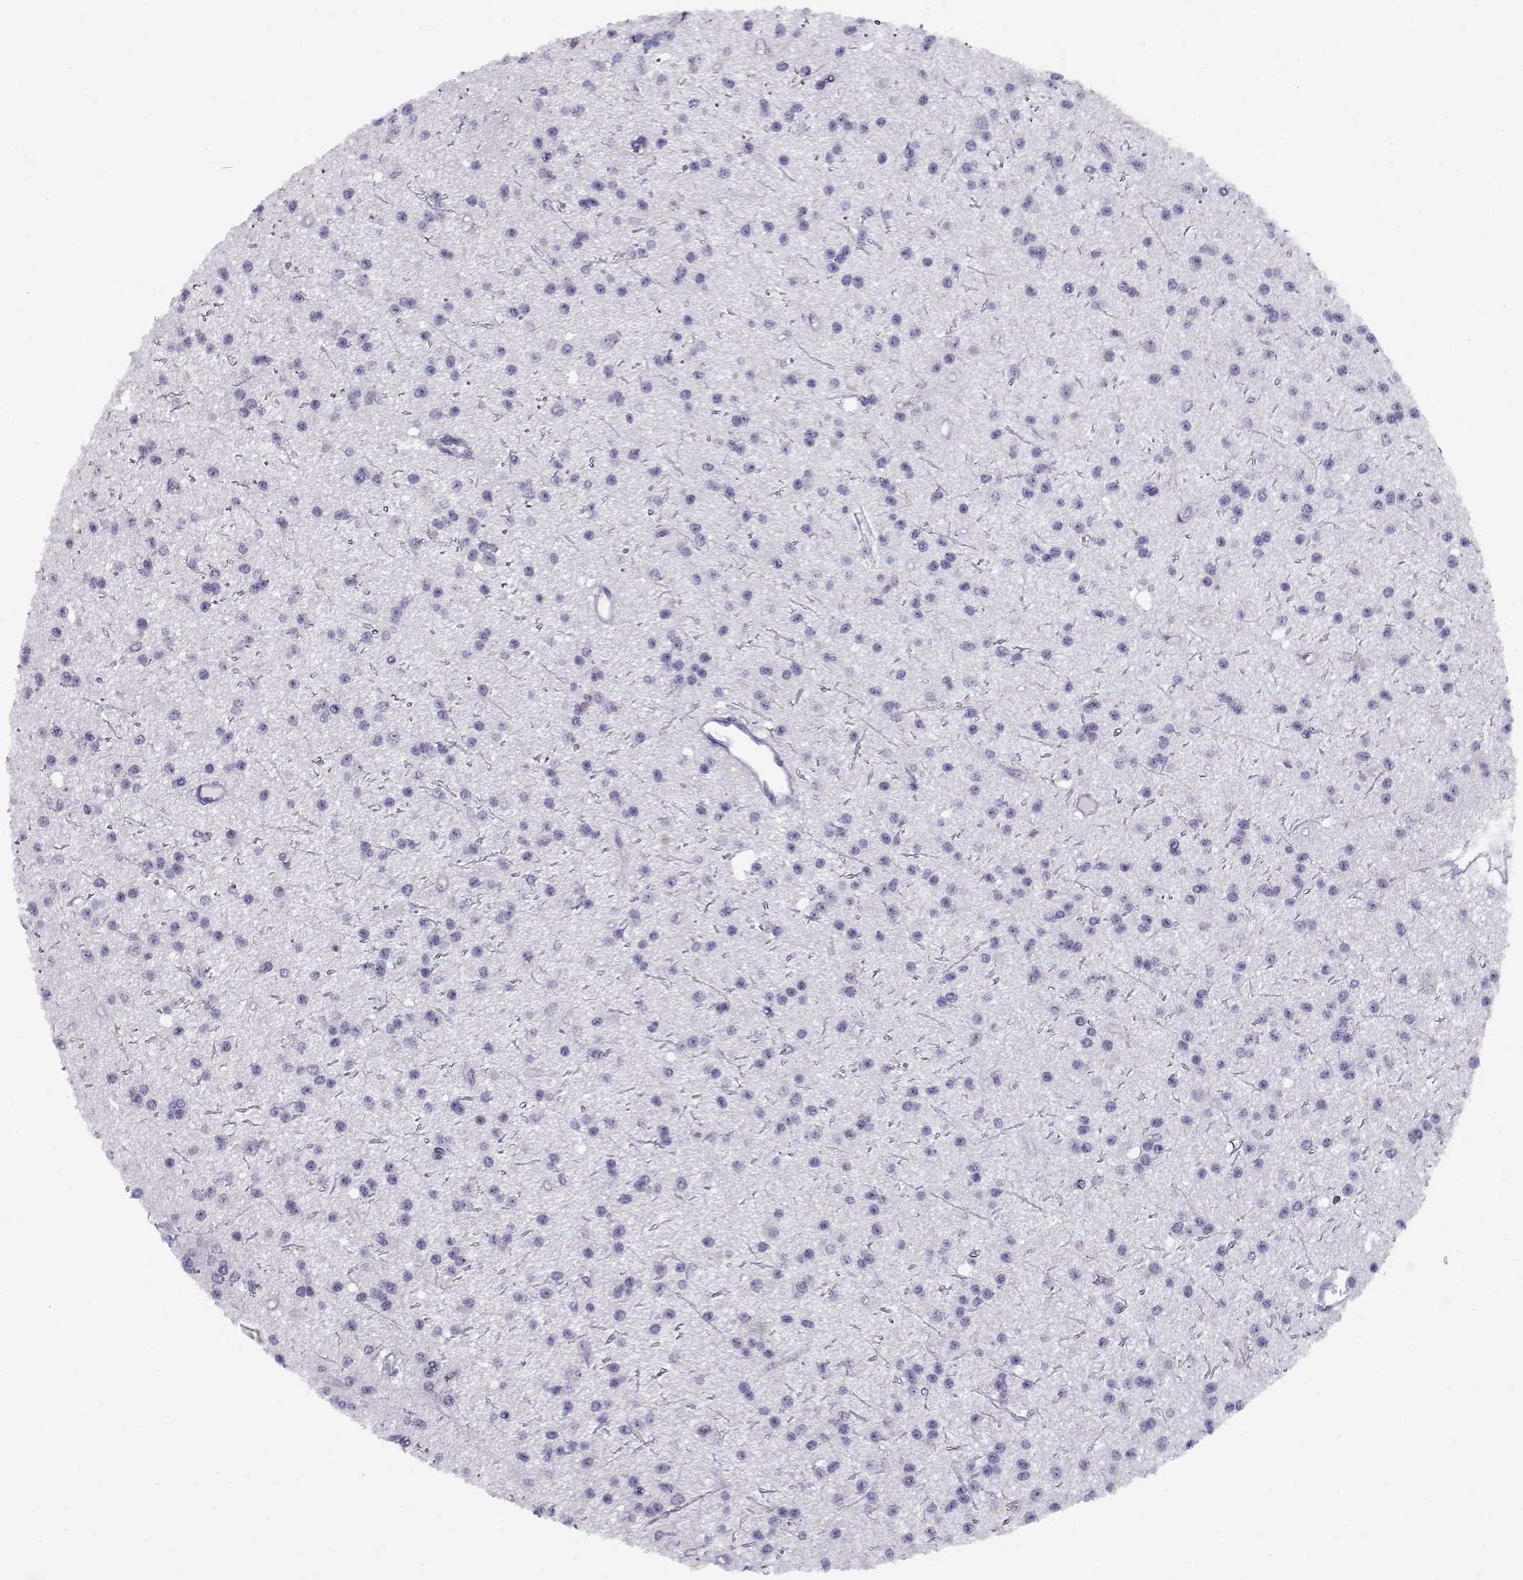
{"staining": {"intensity": "negative", "quantity": "none", "location": "none"}, "tissue": "glioma", "cell_type": "Tumor cells", "image_type": "cancer", "snomed": [{"axis": "morphology", "description": "Glioma, malignant, Low grade"}, {"axis": "topography", "description": "Brain"}], "caption": "Immunohistochemistry (IHC) of malignant glioma (low-grade) demonstrates no expression in tumor cells.", "gene": "CFAP77", "patient": {"sex": "male", "age": 27}}